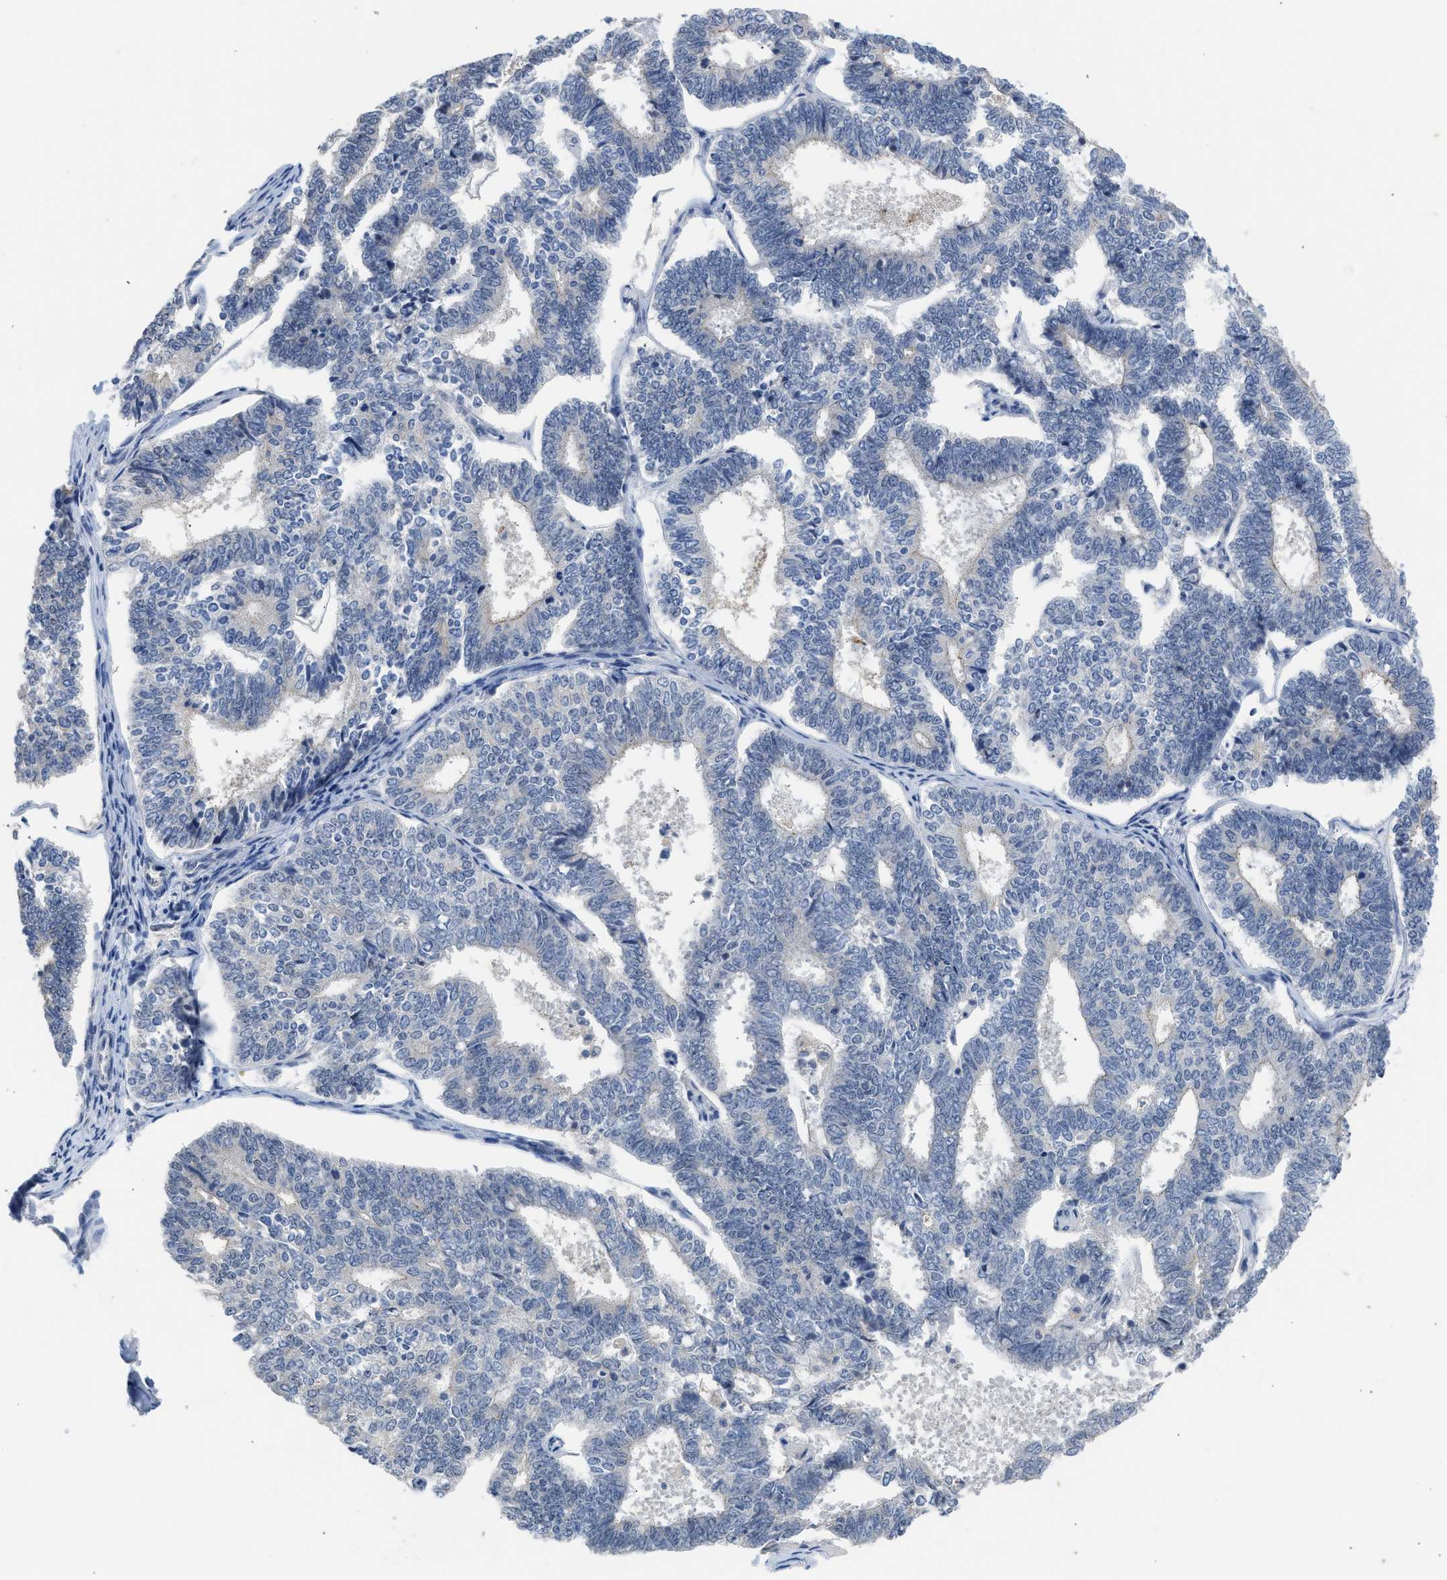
{"staining": {"intensity": "negative", "quantity": "none", "location": "none"}, "tissue": "endometrial cancer", "cell_type": "Tumor cells", "image_type": "cancer", "snomed": [{"axis": "morphology", "description": "Adenocarcinoma, NOS"}, {"axis": "topography", "description": "Endometrium"}], "caption": "A high-resolution photomicrograph shows immunohistochemistry staining of endometrial adenocarcinoma, which exhibits no significant expression in tumor cells.", "gene": "CSF3R", "patient": {"sex": "female", "age": 70}}